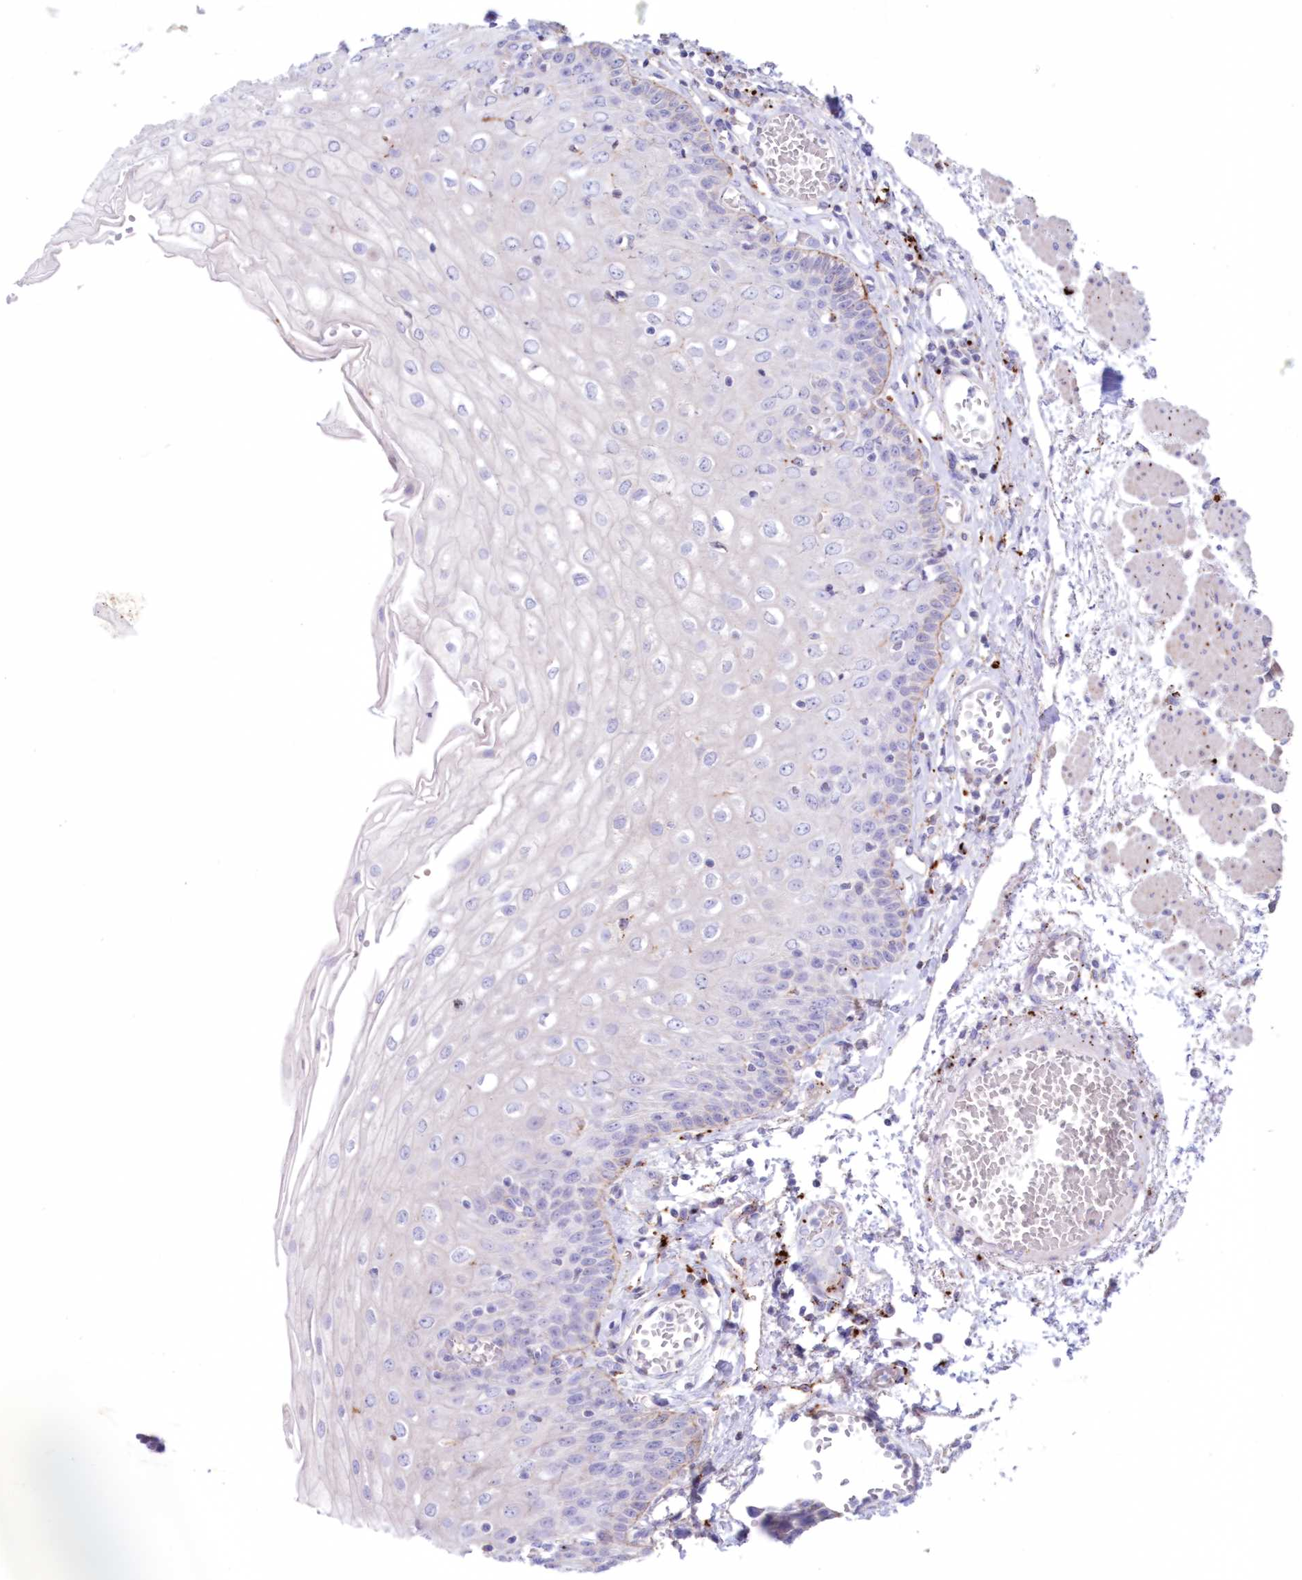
{"staining": {"intensity": "moderate", "quantity": "<25%", "location": "cytoplasmic/membranous"}, "tissue": "esophagus", "cell_type": "Squamous epithelial cells", "image_type": "normal", "snomed": [{"axis": "morphology", "description": "Normal tissue, NOS"}, {"axis": "topography", "description": "Esophagus"}], "caption": "Immunohistochemical staining of benign esophagus demonstrates <25% levels of moderate cytoplasmic/membranous protein expression in approximately <25% of squamous epithelial cells.", "gene": "TPP1", "patient": {"sex": "male", "age": 81}}